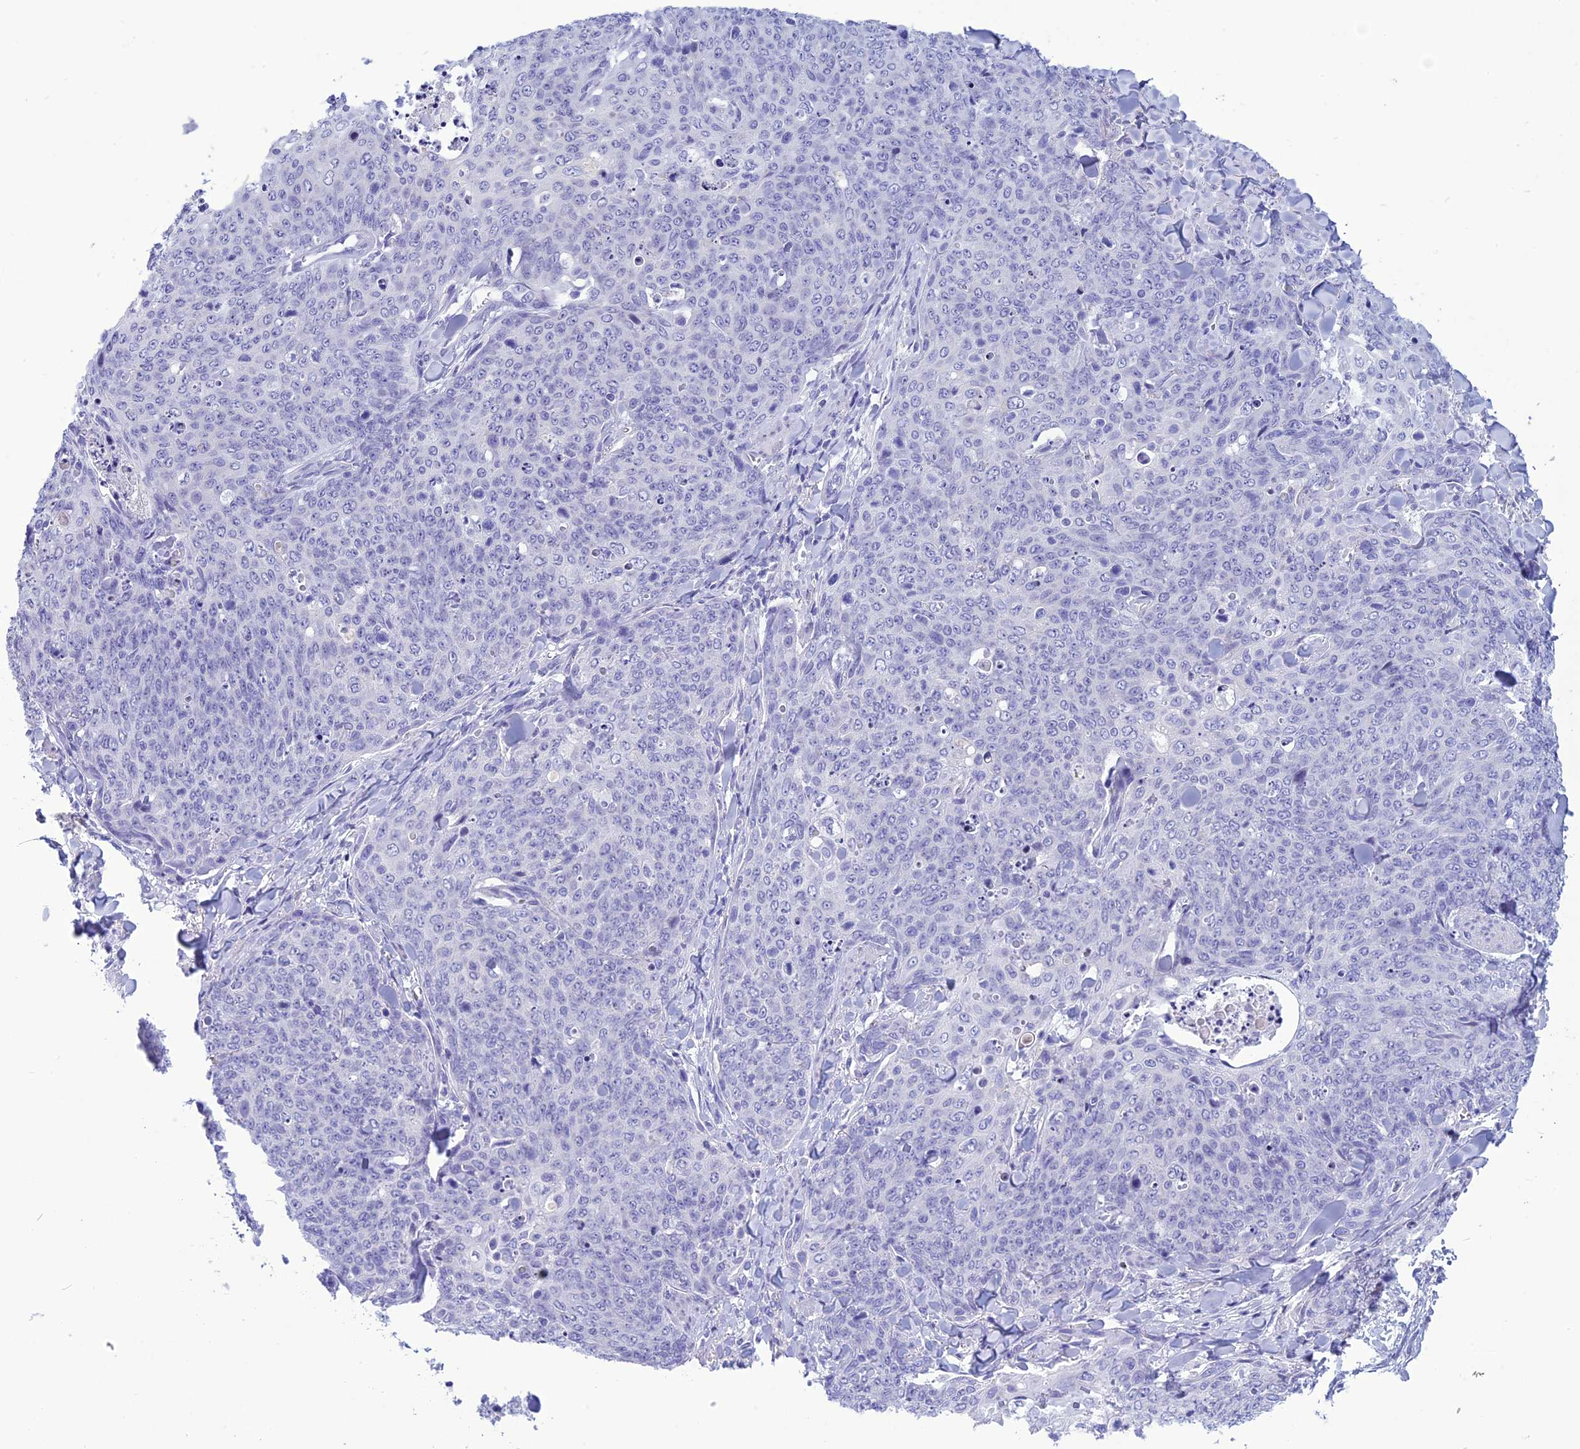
{"staining": {"intensity": "negative", "quantity": "none", "location": "none"}, "tissue": "skin cancer", "cell_type": "Tumor cells", "image_type": "cancer", "snomed": [{"axis": "morphology", "description": "Squamous cell carcinoma, NOS"}, {"axis": "topography", "description": "Skin"}, {"axis": "topography", "description": "Vulva"}], "caption": "This is an immunohistochemistry histopathology image of human skin cancer. There is no staining in tumor cells.", "gene": "BBS2", "patient": {"sex": "female", "age": 85}}